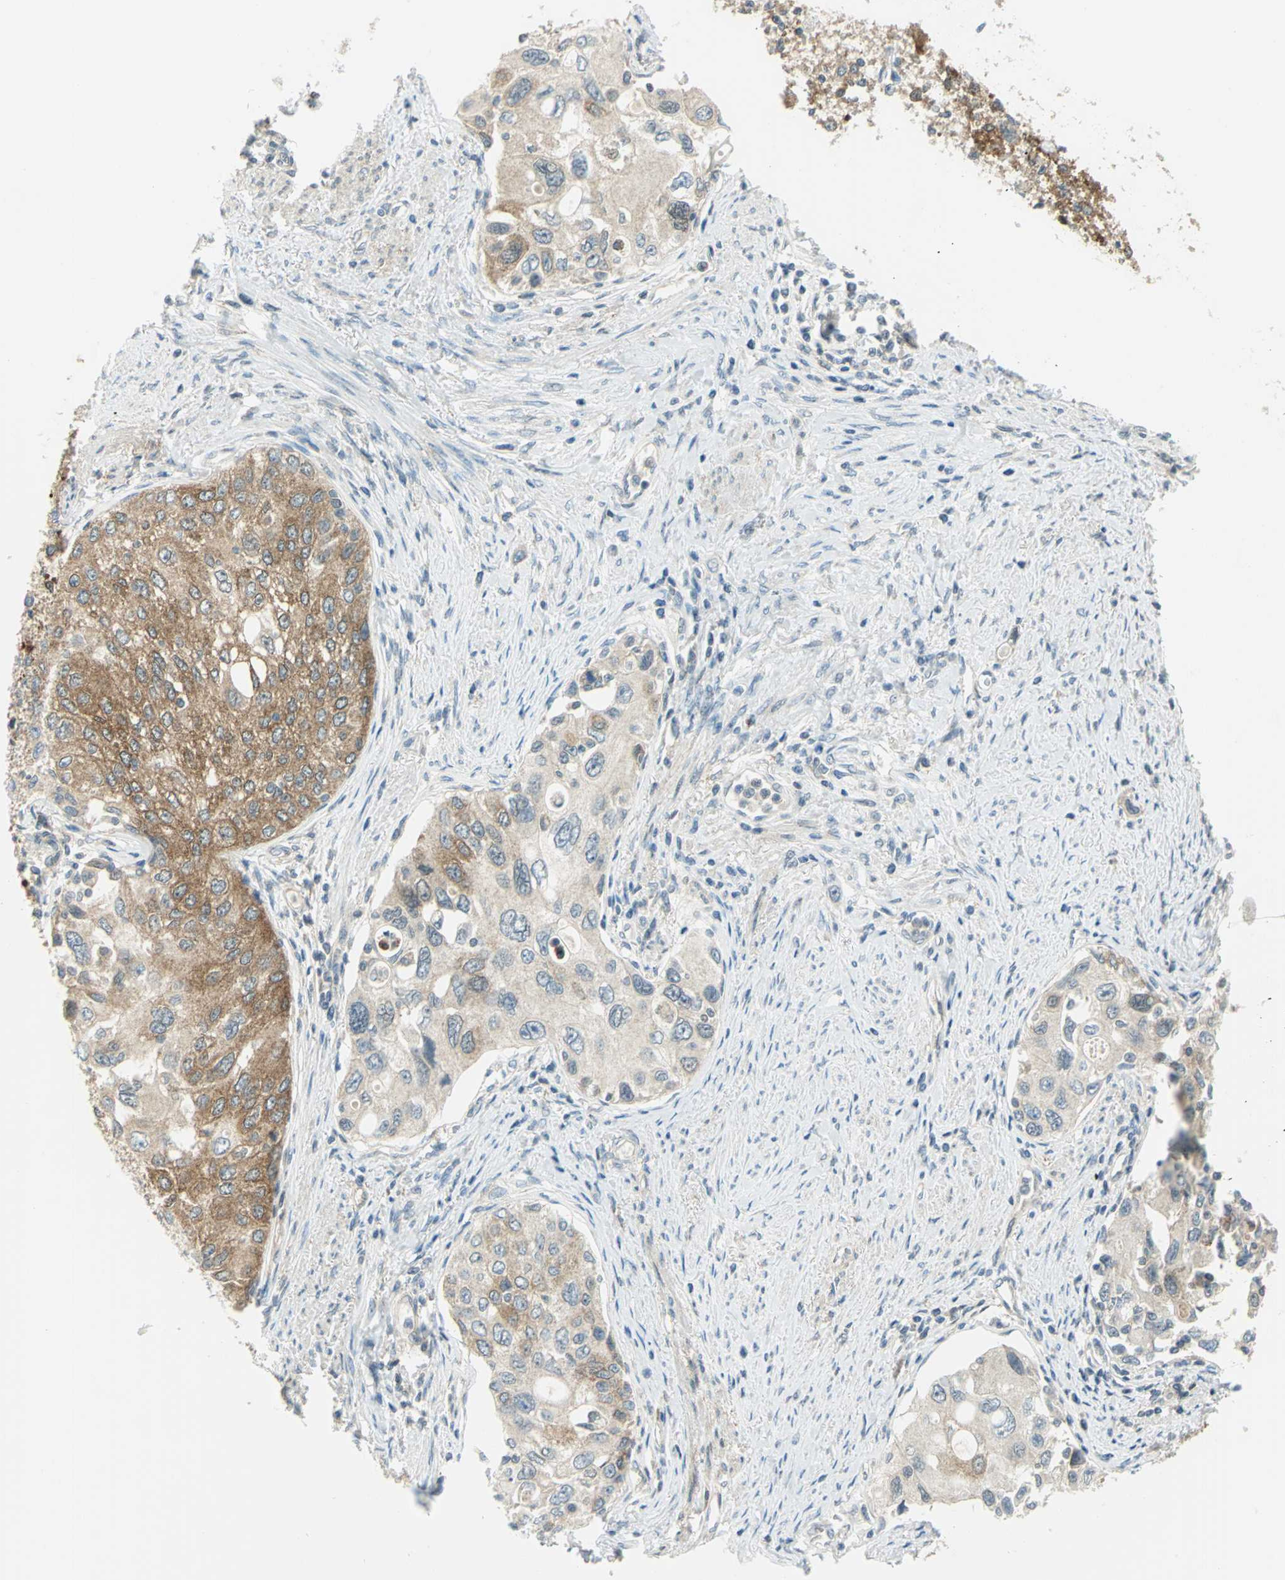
{"staining": {"intensity": "moderate", "quantity": "25%-75%", "location": "cytoplasmic/membranous"}, "tissue": "urothelial cancer", "cell_type": "Tumor cells", "image_type": "cancer", "snomed": [{"axis": "morphology", "description": "Urothelial carcinoma, High grade"}, {"axis": "topography", "description": "Urinary bladder"}], "caption": "Immunohistochemistry (IHC) image of neoplastic tissue: human urothelial cancer stained using immunohistochemistry shows medium levels of moderate protein expression localized specifically in the cytoplasmic/membranous of tumor cells, appearing as a cytoplasmic/membranous brown color.", "gene": "ALDOA", "patient": {"sex": "female", "age": 56}}